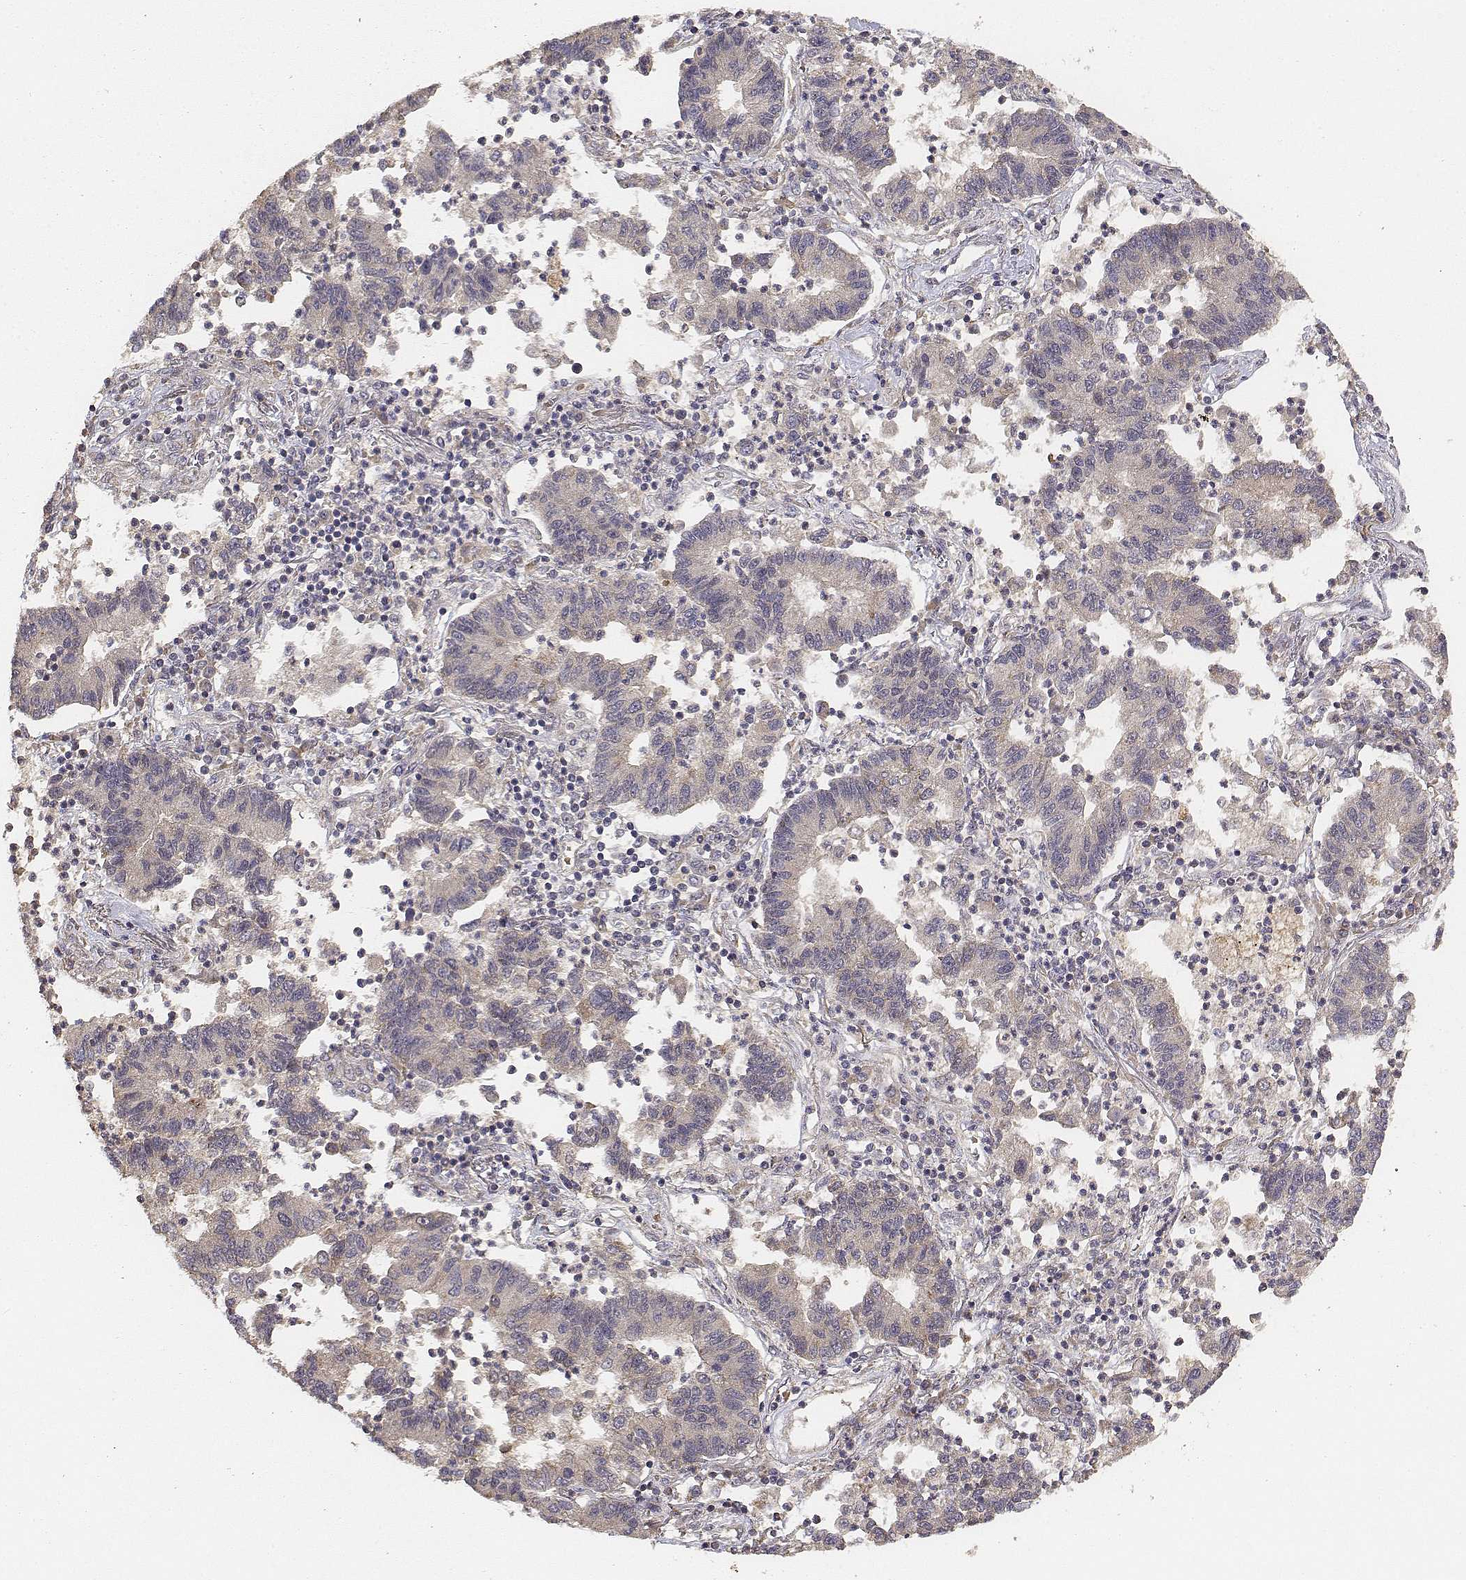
{"staining": {"intensity": "negative", "quantity": "none", "location": "none"}, "tissue": "lung cancer", "cell_type": "Tumor cells", "image_type": "cancer", "snomed": [{"axis": "morphology", "description": "Adenocarcinoma, NOS"}, {"axis": "topography", "description": "Lung"}], "caption": "Human lung cancer (adenocarcinoma) stained for a protein using immunohistochemistry (IHC) reveals no positivity in tumor cells.", "gene": "FBXO21", "patient": {"sex": "female", "age": 57}}